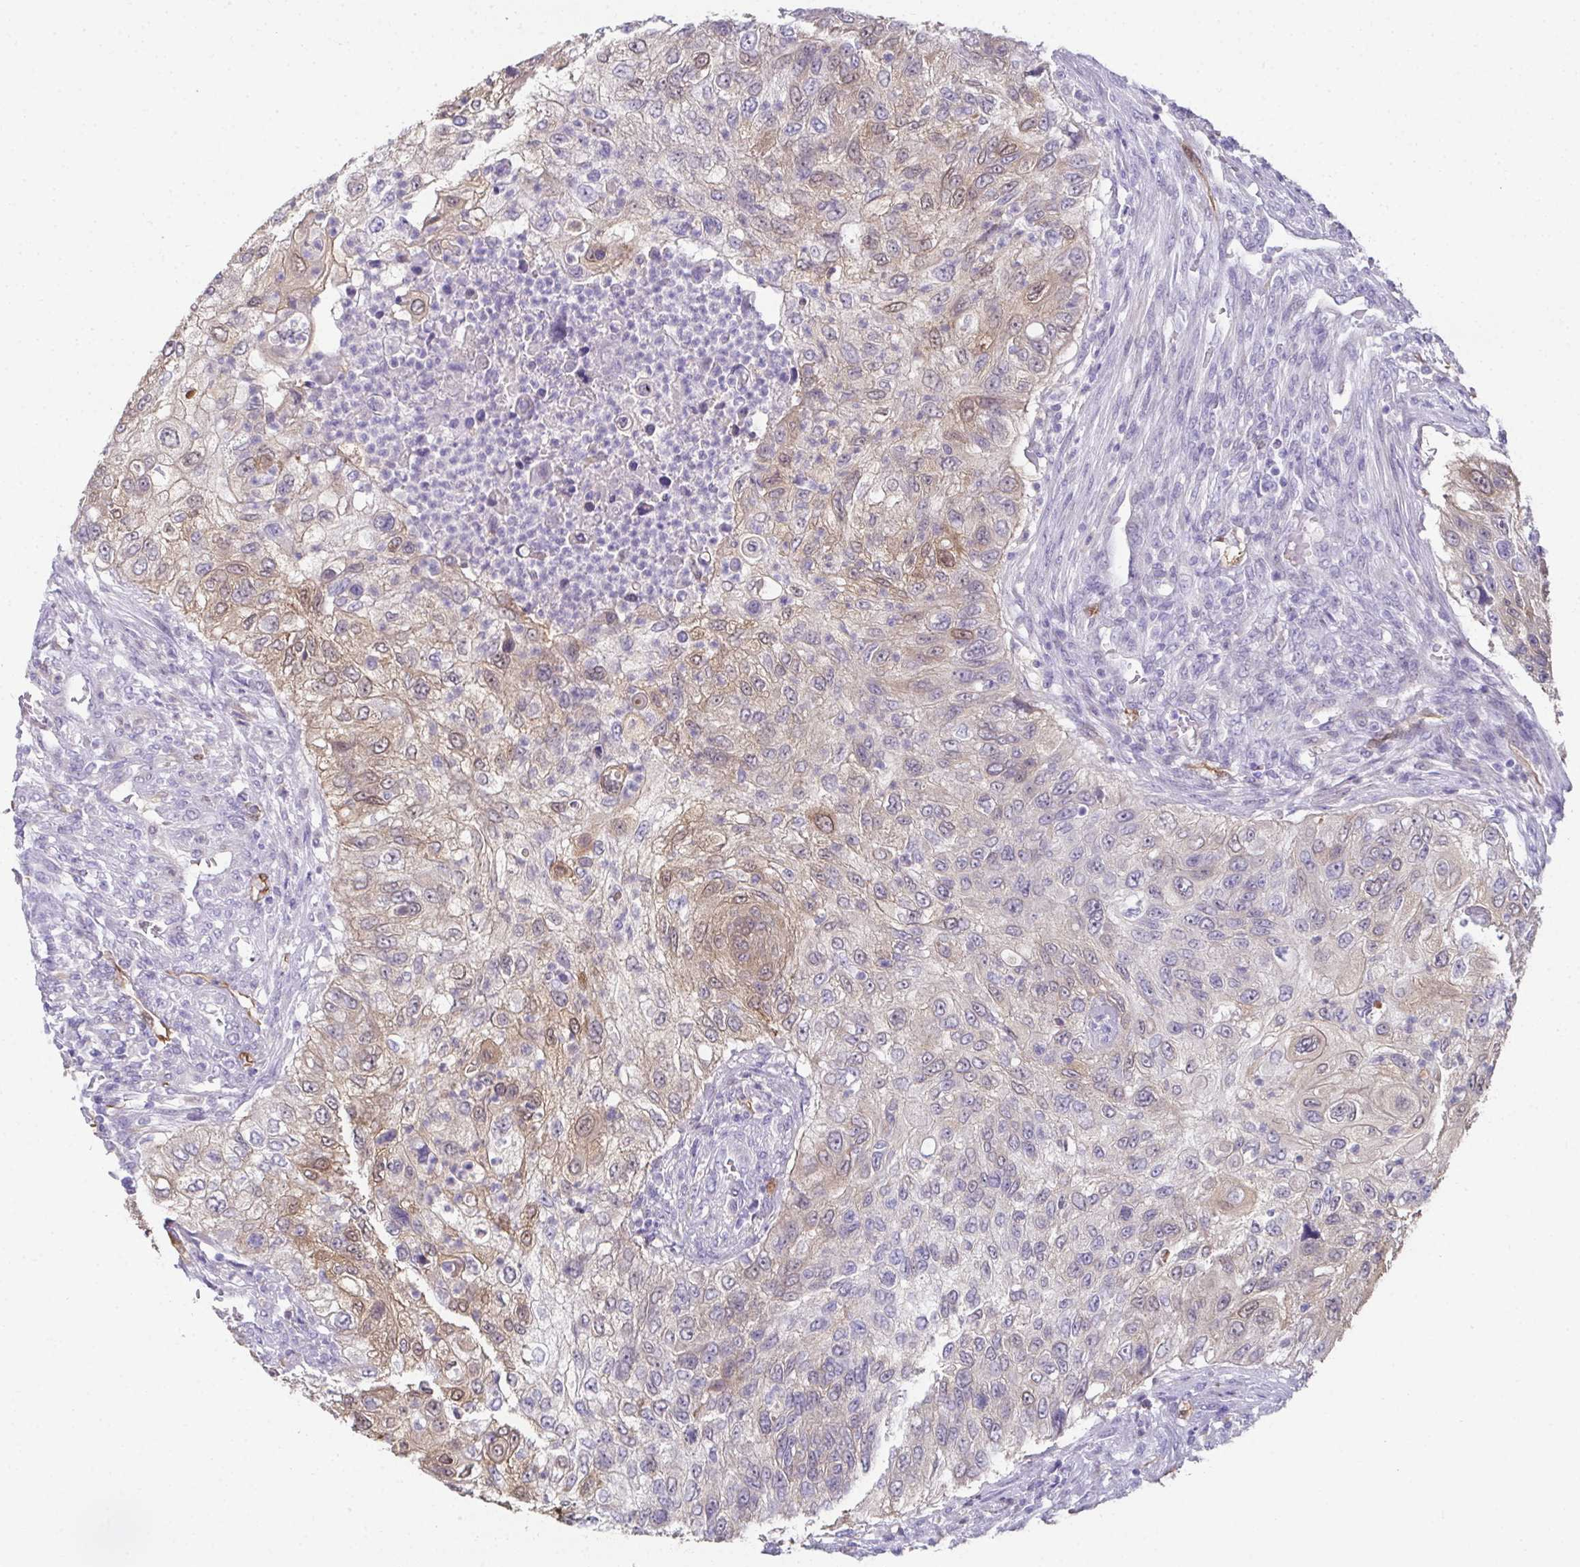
{"staining": {"intensity": "weak", "quantity": "<25%", "location": "cytoplasmic/membranous"}, "tissue": "urothelial cancer", "cell_type": "Tumor cells", "image_type": "cancer", "snomed": [{"axis": "morphology", "description": "Urothelial carcinoma, High grade"}, {"axis": "topography", "description": "Urinary bladder"}], "caption": "This image is of urothelial carcinoma (high-grade) stained with immunohistochemistry (IHC) to label a protein in brown with the nuclei are counter-stained blue. There is no expression in tumor cells.", "gene": "RBP1", "patient": {"sex": "female", "age": 60}}